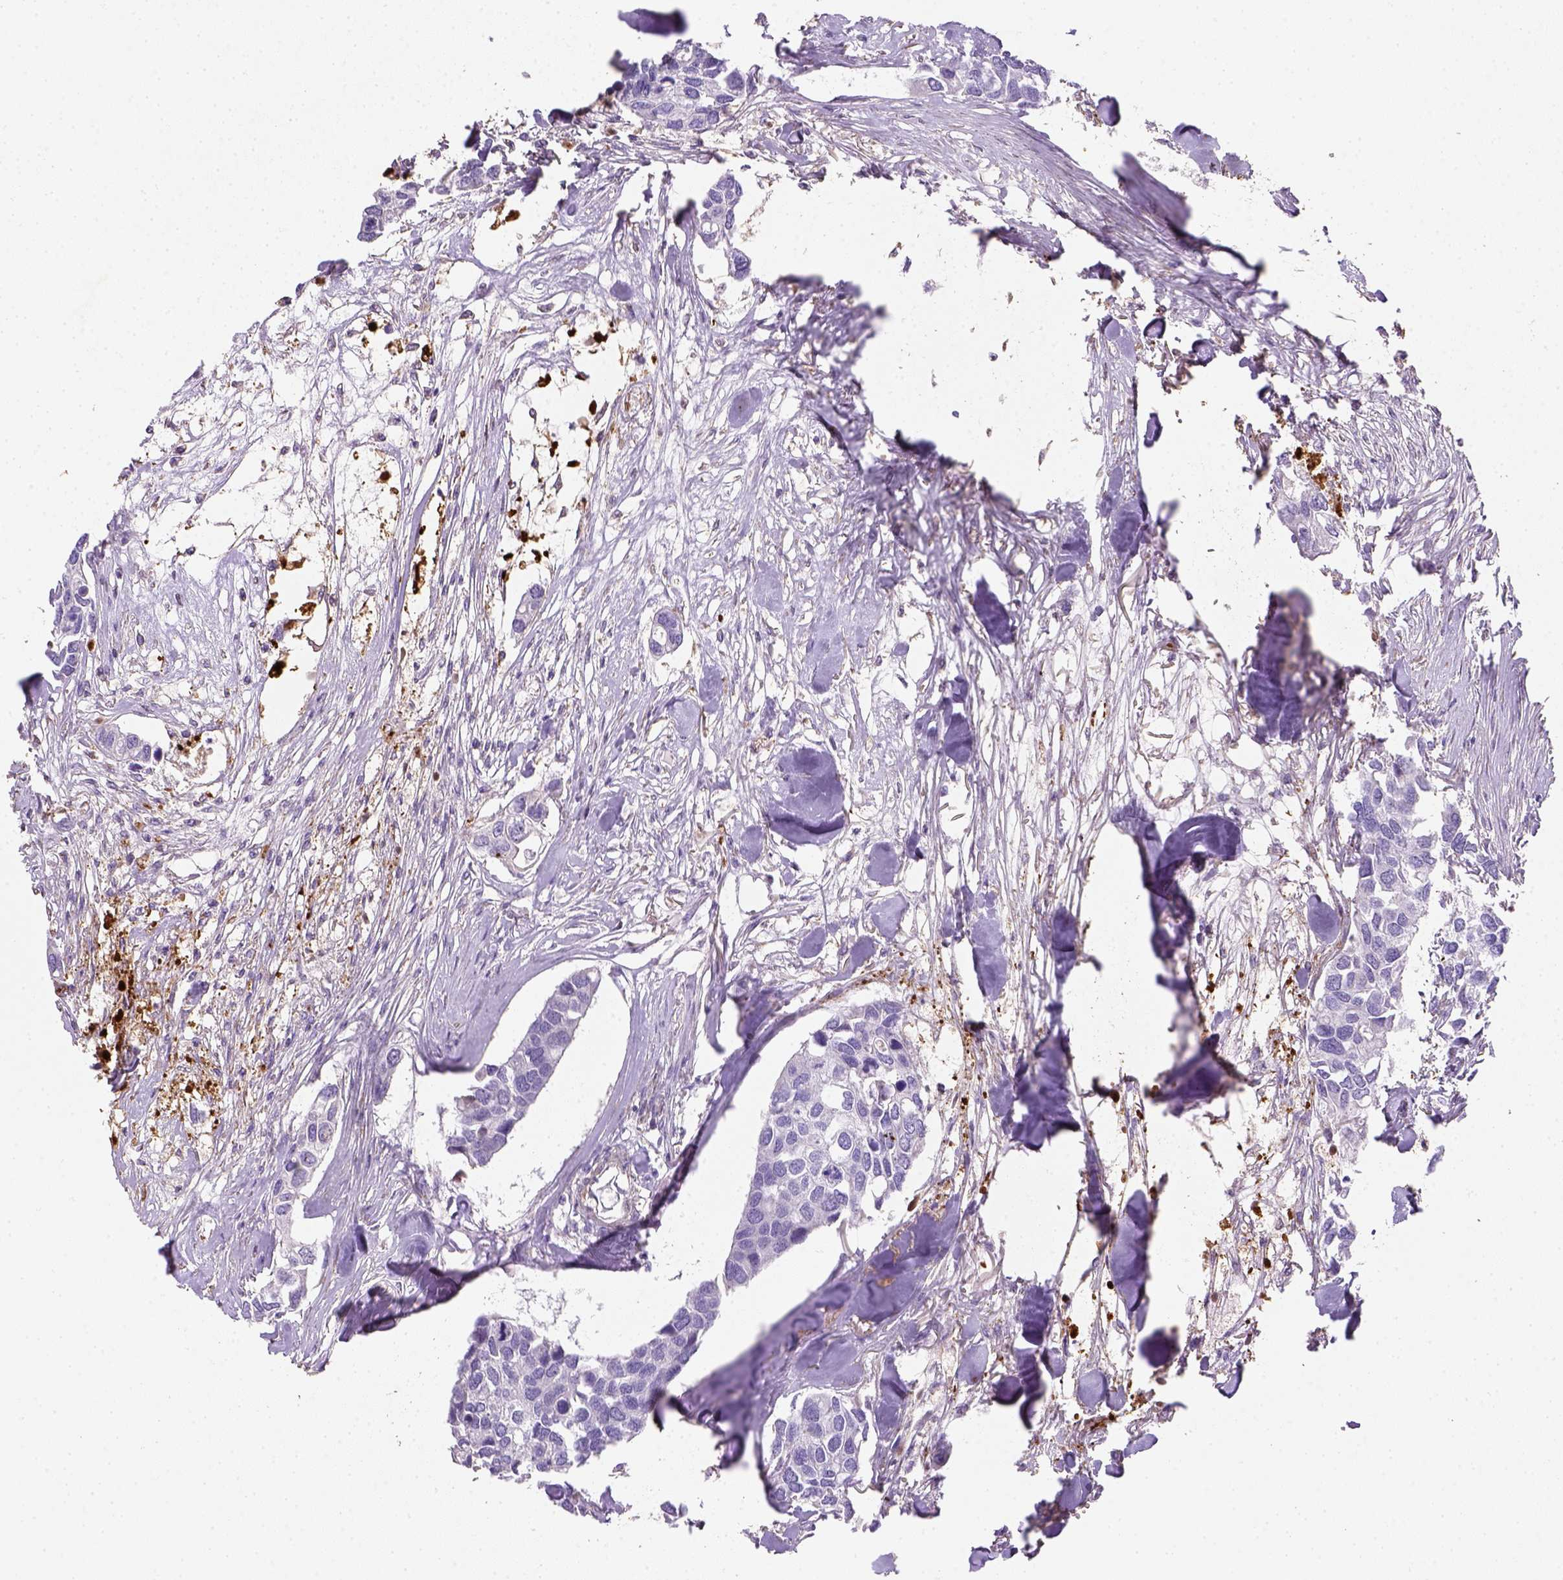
{"staining": {"intensity": "negative", "quantity": "none", "location": "none"}, "tissue": "breast cancer", "cell_type": "Tumor cells", "image_type": "cancer", "snomed": [{"axis": "morphology", "description": "Duct carcinoma"}, {"axis": "topography", "description": "Breast"}], "caption": "Micrograph shows no protein positivity in tumor cells of invasive ductal carcinoma (breast) tissue.", "gene": "HTRA1", "patient": {"sex": "female", "age": 83}}